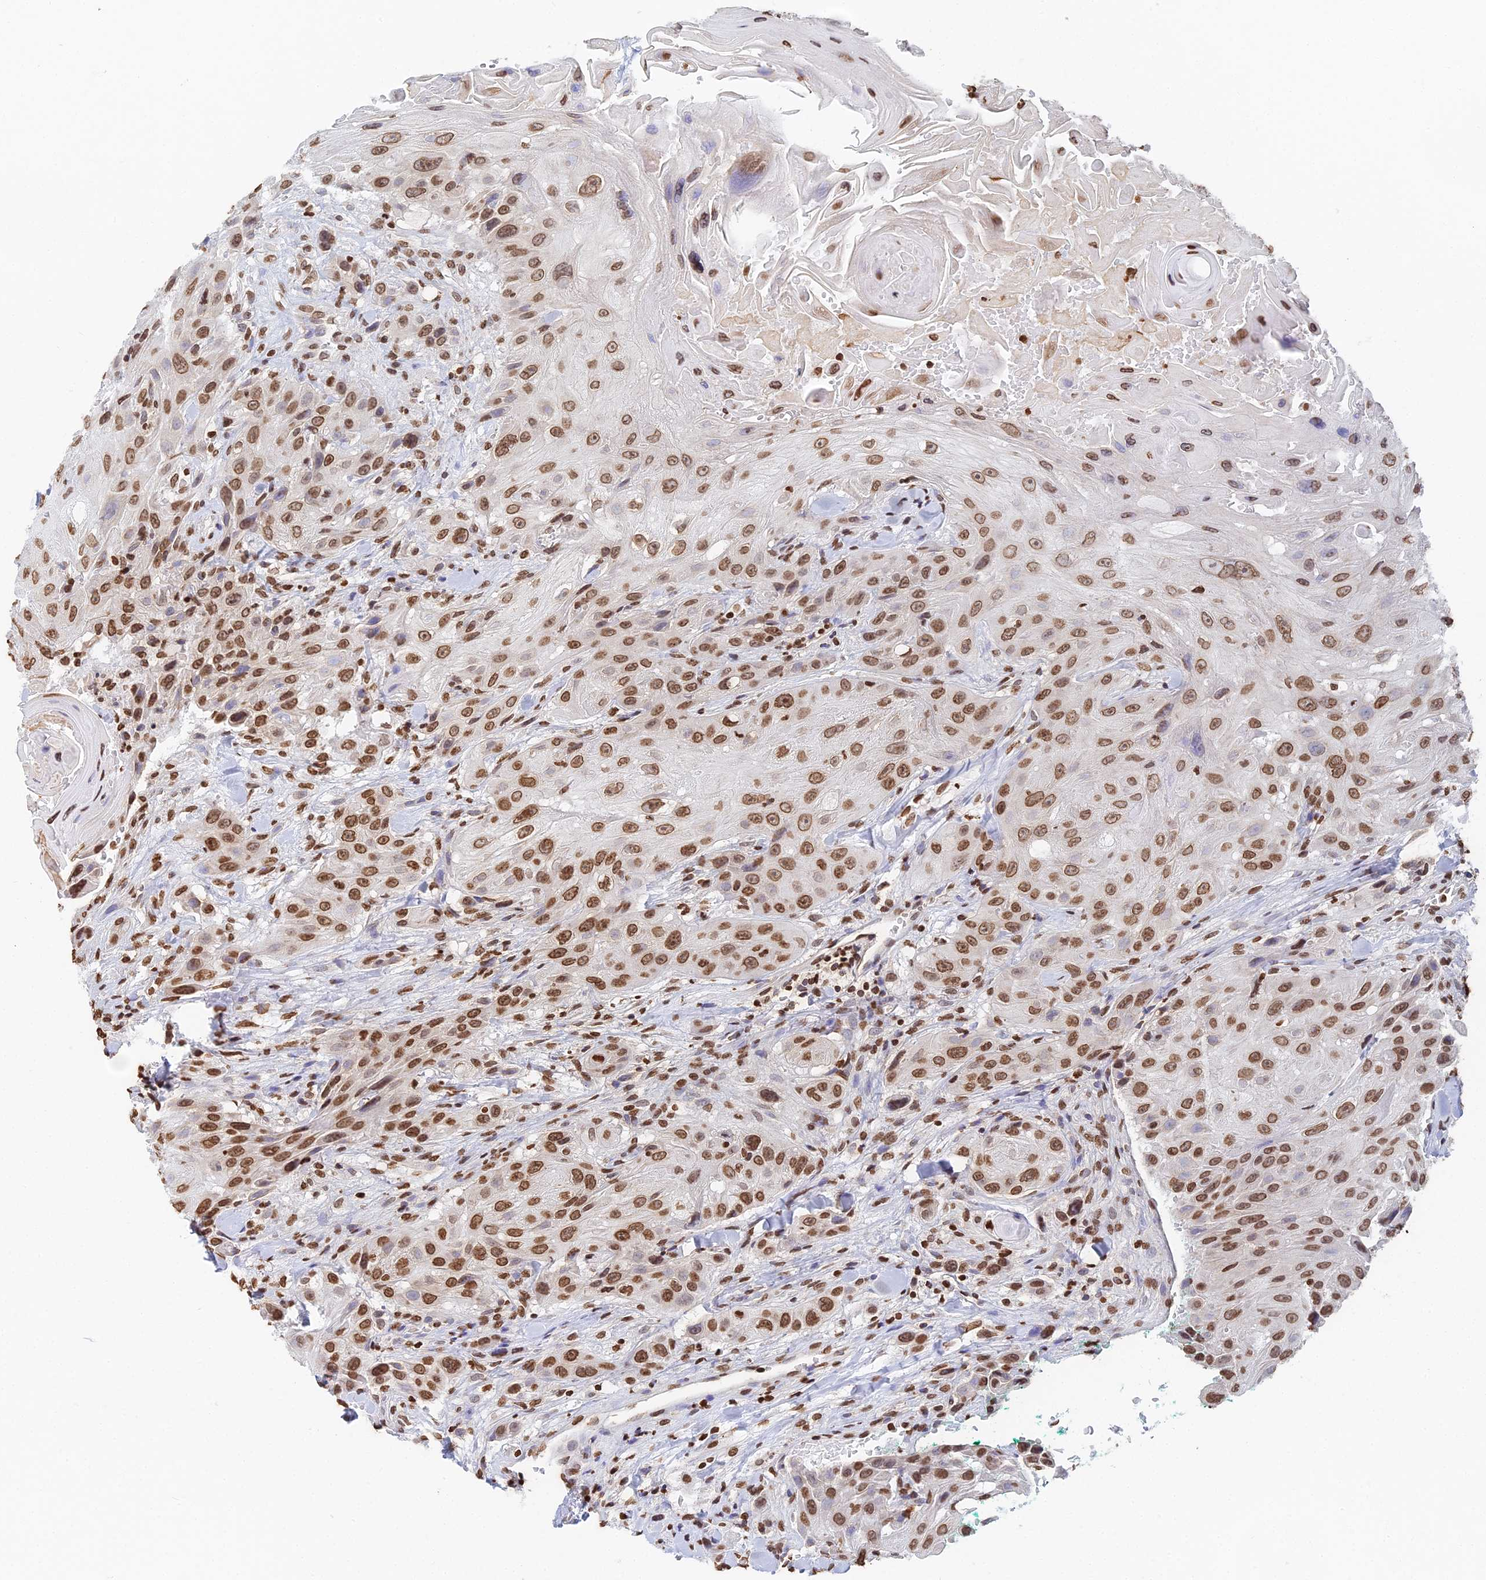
{"staining": {"intensity": "moderate", "quantity": ">75%", "location": "nuclear"}, "tissue": "head and neck cancer", "cell_type": "Tumor cells", "image_type": "cancer", "snomed": [{"axis": "morphology", "description": "Squamous cell carcinoma, NOS"}, {"axis": "topography", "description": "Head-Neck"}], "caption": "Tumor cells show medium levels of moderate nuclear expression in approximately >75% of cells in human head and neck squamous cell carcinoma.", "gene": "GBP3", "patient": {"sex": "male", "age": 81}}